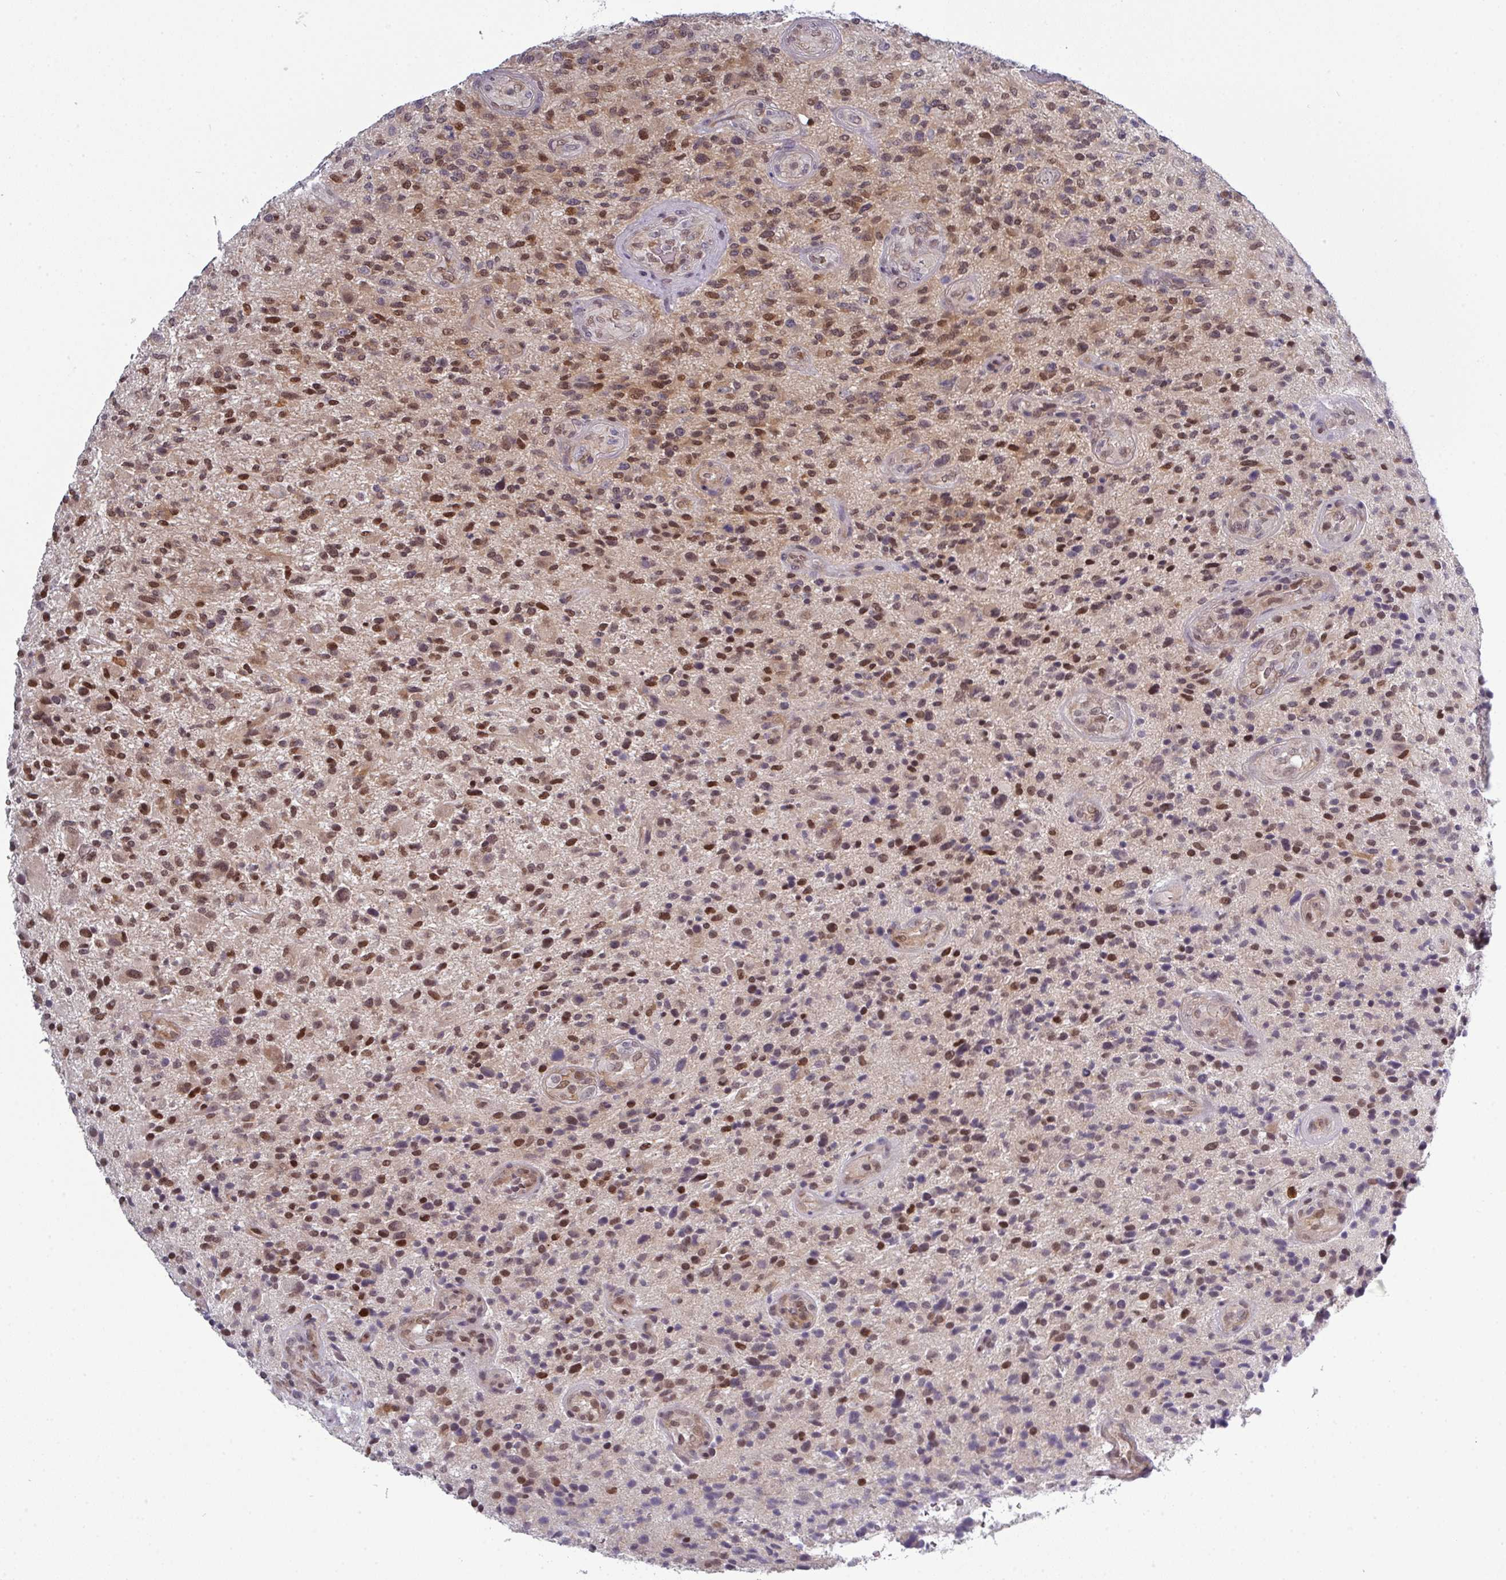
{"staining": {"intensity": "moderate", "quantity": ">75%", "location": "cytoplasmic/membranous,nuclear"}, "tissue": "glioma", "cell_type": "Tumor cells", "image_type": "cancer", "snomed": [{"axis": "morphology", "description": "Glioma, malignant, High grade"}, {"axis": "topography", "description": "Brain"}], "caption": "Immunohistochemical staining of human malignant high-grade glioma shows moderate cytoplasmic/membranous and nuclear protein positivity in about >75% of tumor cells.", "gene": "PRAMEF12", "patient": {"sex": "male", "age": 47}}